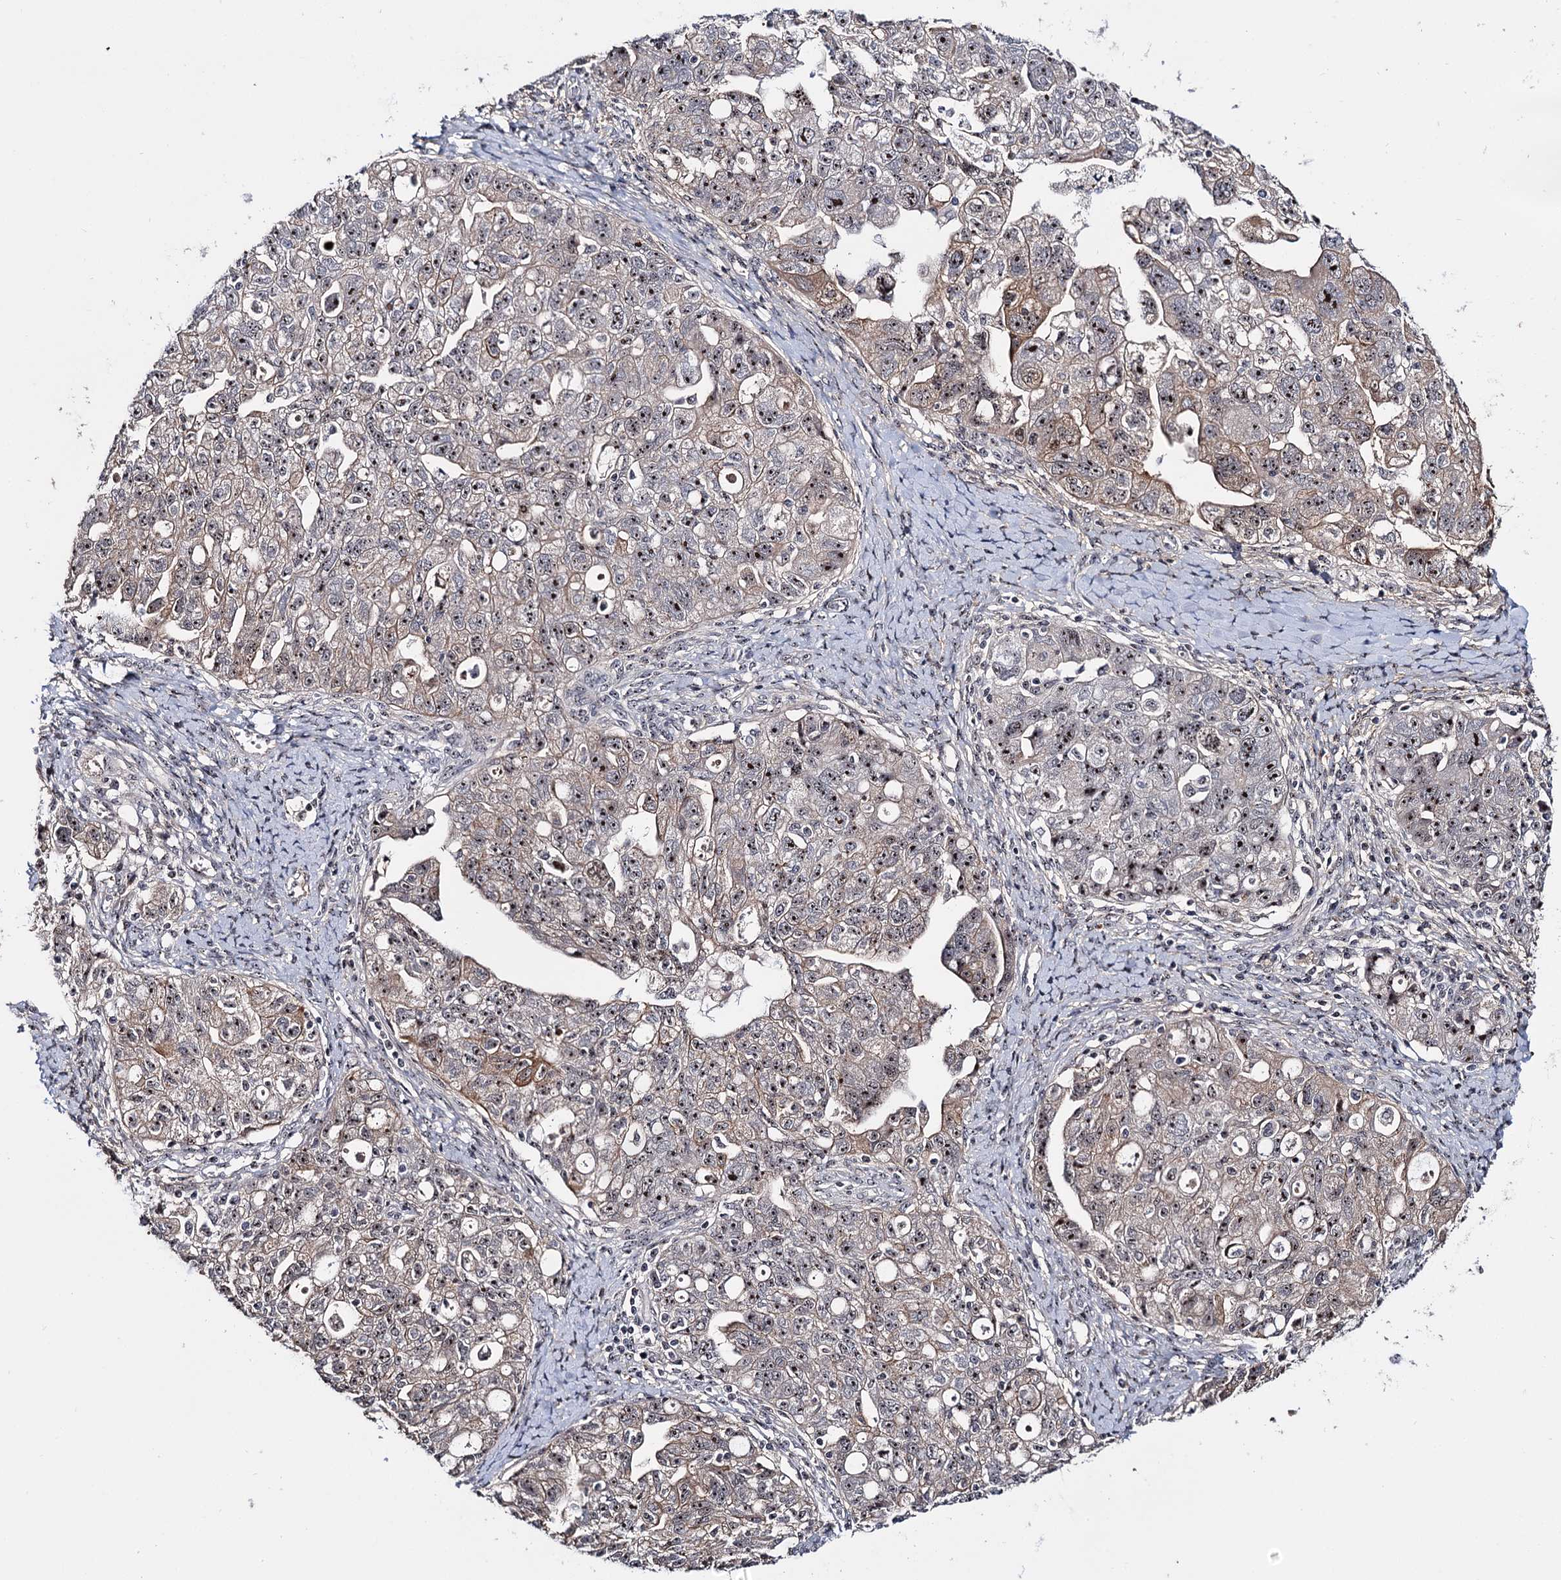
{"staining": {"intensity": "moderate", "quantity": "25%-75%", "location": "nuclear"}, "tissue": "ovarian cancer", "cell_type": "Tumor cells", "image_type": "cancer", "snomed": [{"axis": "morphology", "description": "Carcinoma, NOS"}, {"axis": "morphology", "description": "Cystadenocarcinoma, serous, NOS"}, {"axis": "topography", "description": "Ovary"}], "caption": "Immunohistochemistry of human ovarian cancer (carcinoma) exhibits medium levels of moderate nuclear expression in about 25%-75% of tumor cells. Nuclei are stained in blue.", "gene": "SUPT20H", "patient": {"sex": "female", "age": 69}}